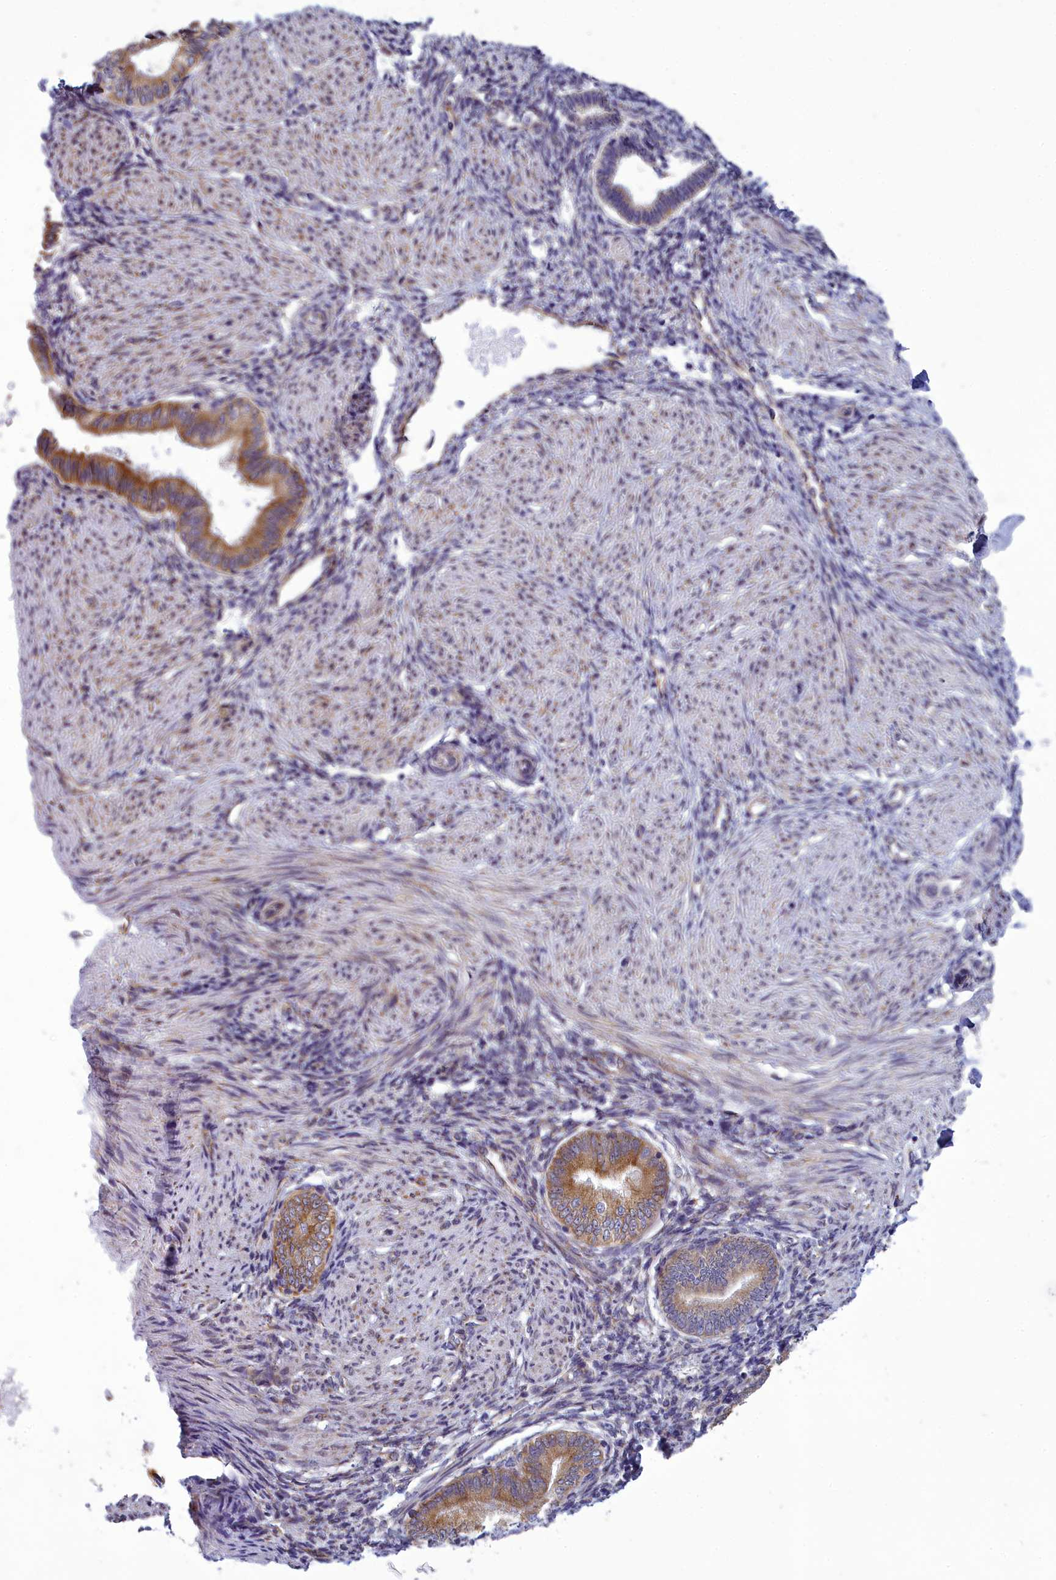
{"staining": {"intensity": "weak", "quantity": "<25%", "location": "cytoplasmic/membranous"}, "tissue": "endometrium", "cell_type": "Cells in endometrial stroma", "image_type": "normal", "snomed": [{"axis": "morphology", "description": "Normal tissue, NOS"}, {"axis": "topography", "description": "Endometrium"}], "caption": "This is an immunohistochemistry (IHC) photomicrograph of unremarkable endometrium. There is no positivity in cells in endometrial stroma.", "gene": "CENATAC", "patient": {"sex": "female", "age": 53}}